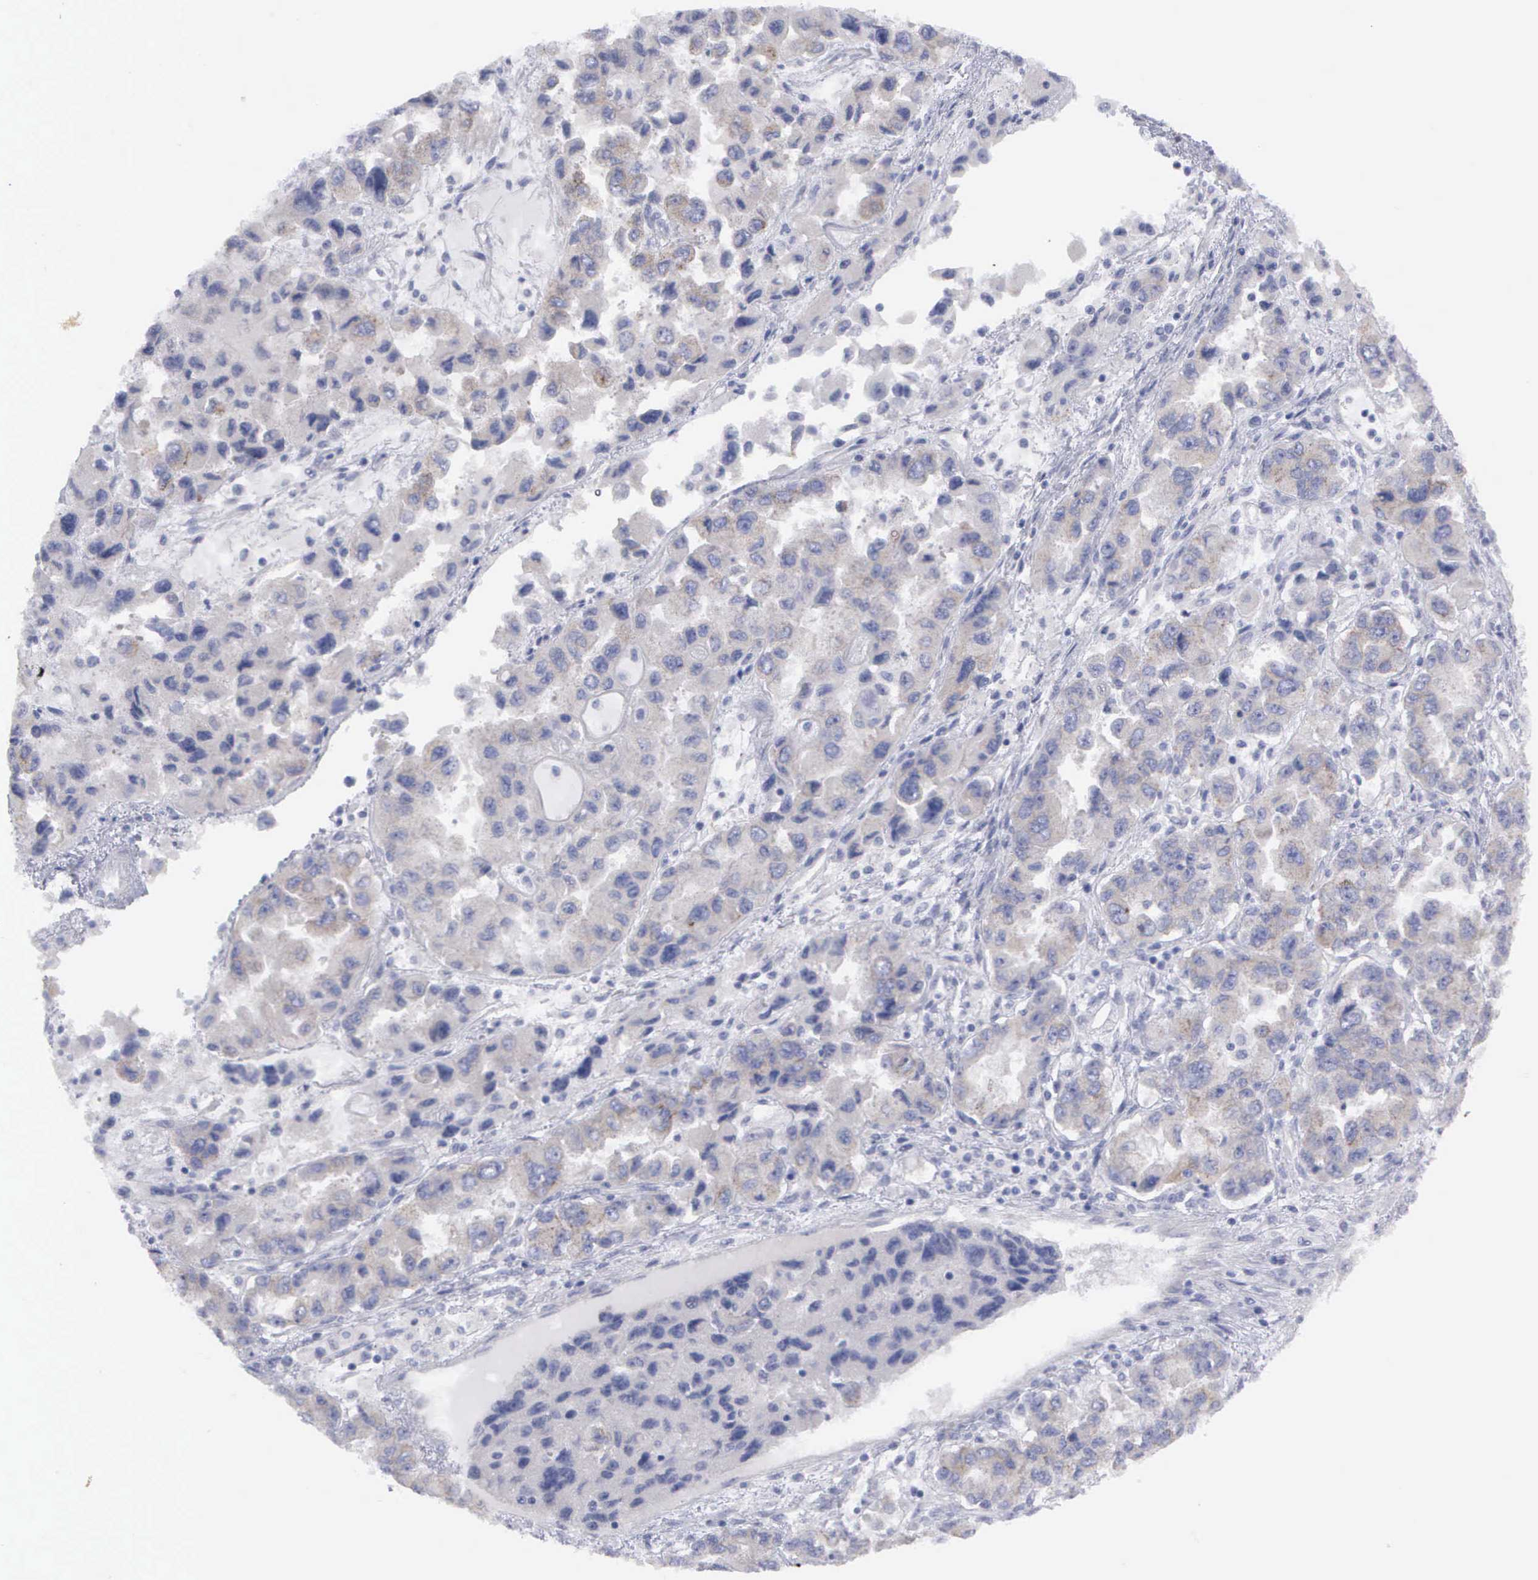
{"staining": {"intensity": "weak", "quantity": "25%-75%", "location": "cytoplasmic/membranous"}, "tissue": "ovarian cancer", "cell_type": "Tumor cells", "image_type": "cancer", "snomed": [{"axis": "morphology", "description": "Cystadenocarcinoma, serous, NOS"}, {"axis": "topography", "description": "Ovary"}], "caption": "This is a histology image of IHC staining of ovarian serous cystadenocarcinoma, which shows weak expression in the cytoplasmic/membranous of tumor cells.", "gene": "CEP170B", "patient": {"sex": "female", "age": 84}}